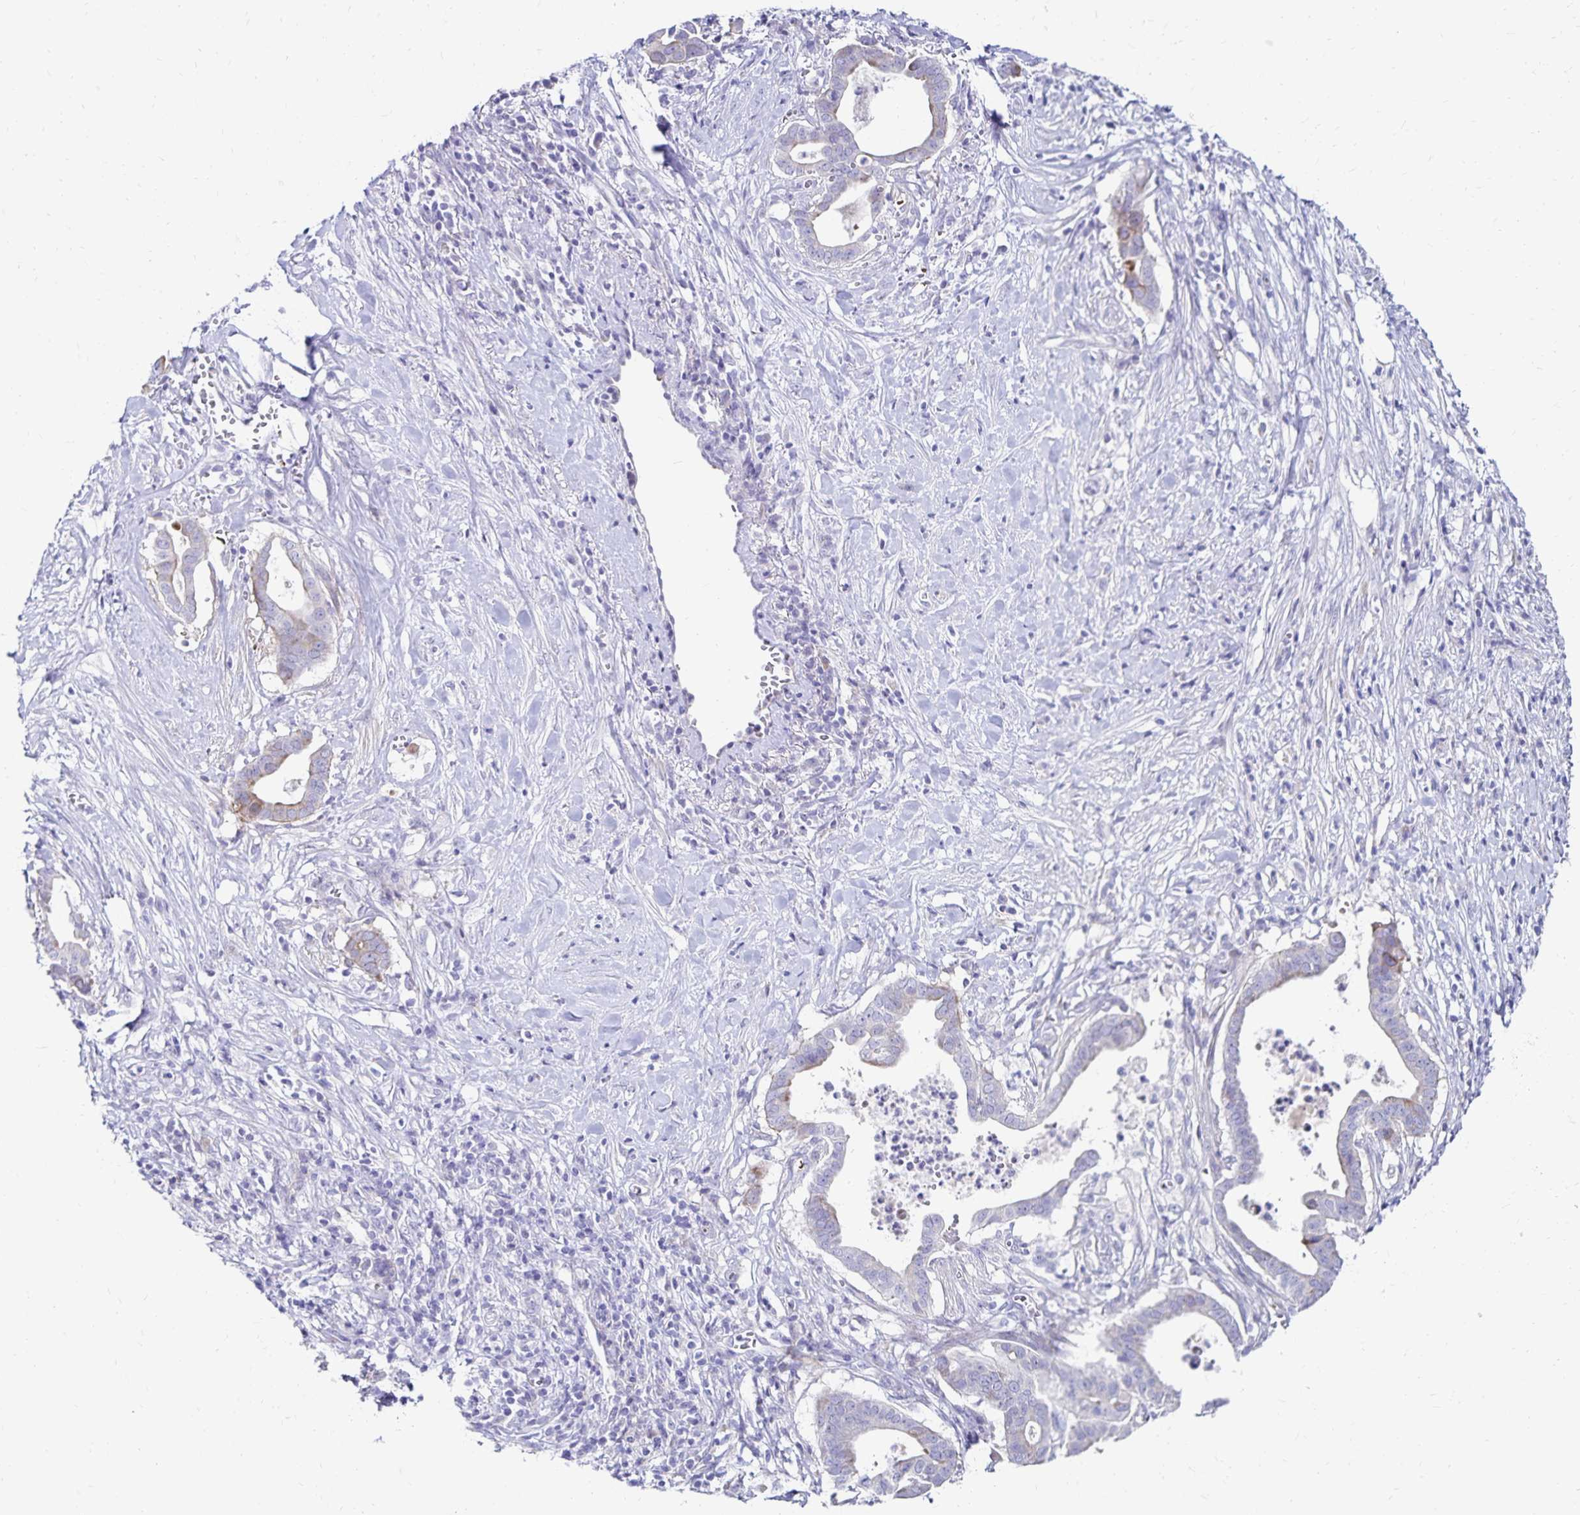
{"staining": {"intensity": "moderate", "quantity": "<25%", "location": "cytoplasmic/membranous"}, "tissue": "pancreatic cancer", "cell_type": "Tumor cells", "image_type": "cancer", "snomed": [{"axis": "morphology", "description": "Adenocarcinoma, NOS"}, {"axis": "topography", "description": "Pancreas"}], "caption": "Brown immunohistochemical staining in pancreatic adenocarcinoma demonstrates moderate cytoplasmic/membranous positivity in about <25% of tumor cells. Immunohistochemistry (ihc) stains the protein of interest in brown and the nuclei are stained blue.", "gene": "NECAP1", "patient": {"sex": "male", "age": 61}}